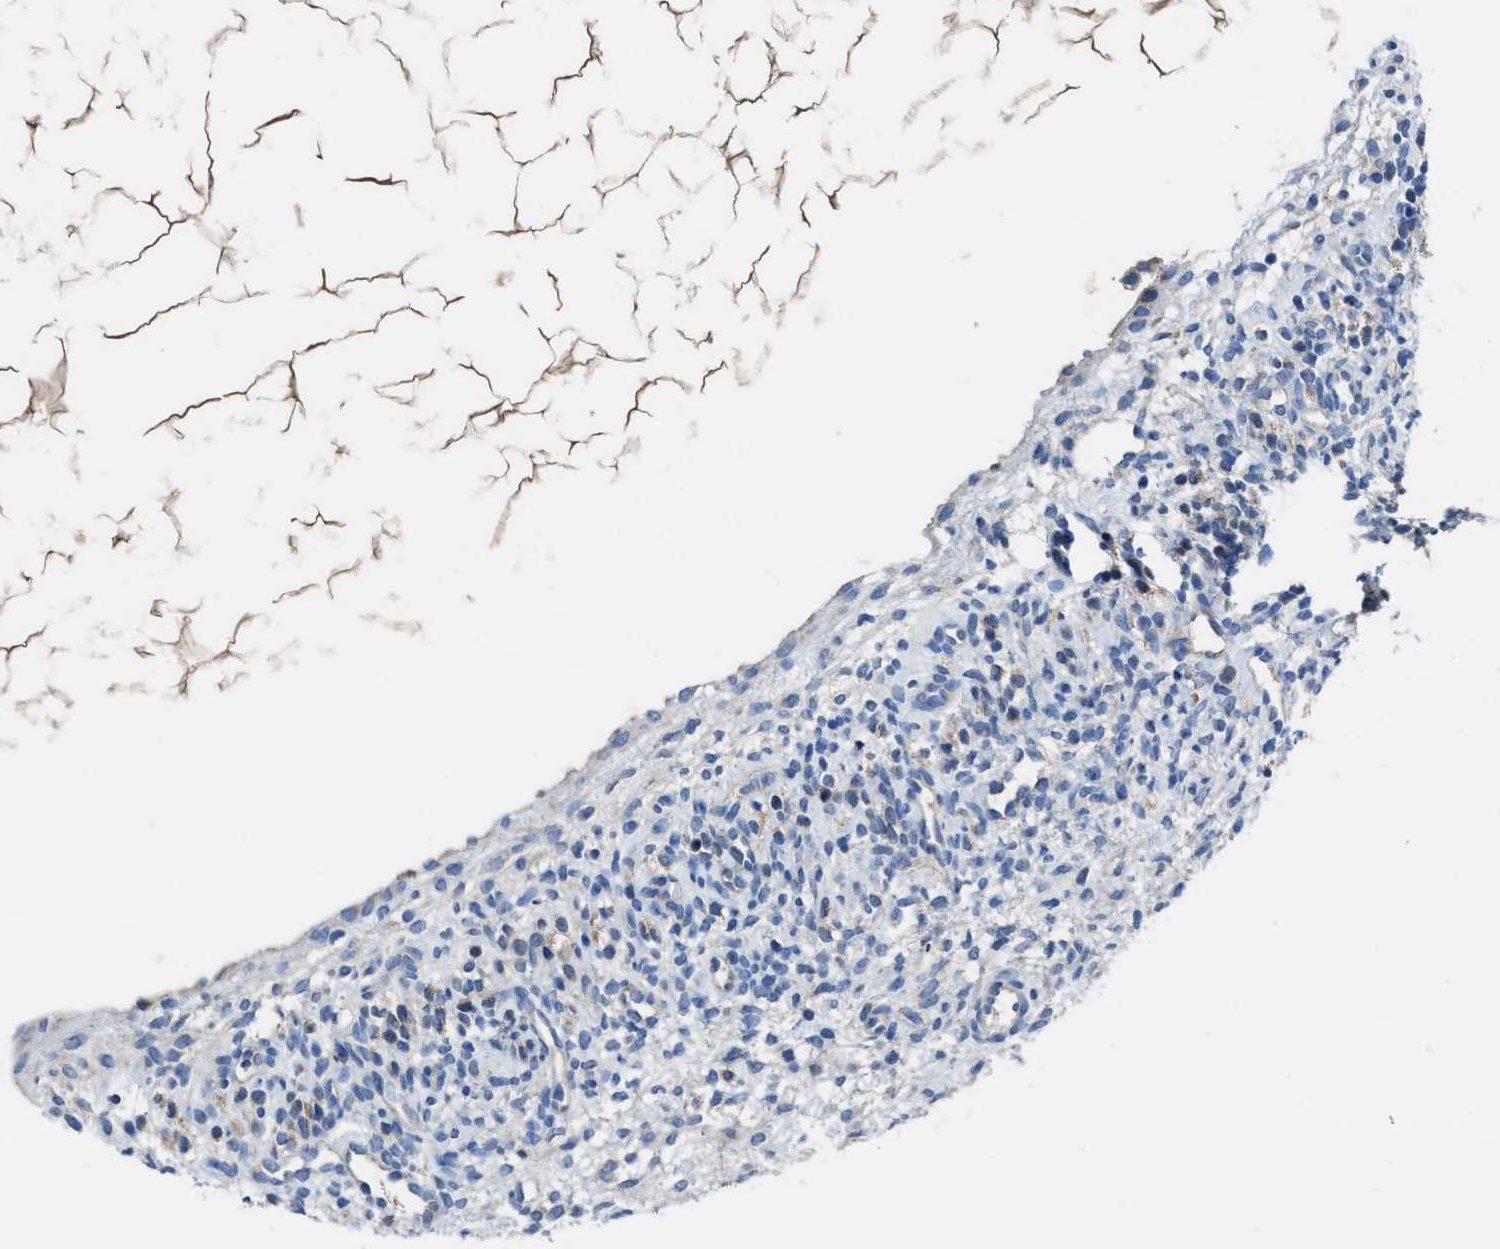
{"staining": {"intensity": "weak", "quantity": "<25%", "location": "cytoplasmic/membranous"}, "tissue": "ovary", "cell_type": "Ovarian stroma cells", "image_type": "normal", "snomed": [{"axis": "morphology", "description": "Normal tissue, NOS"}, {"axis": "morphology", "description": "Cyst, NOS"}, {"axis": "topography", "description": "Ovary"}], "caption": "This is a histopathology image of immunohistochemistry staining of normal ovary, which shows no staining in ovarian stroma cells. The staining was performed using DAB (3,3'-diaminobenzidine) to visualize the protein expression in brown, while the nuclei were stained in blue with hematoxylin (Magnification: 20x).", "gene": "MAP3K20", "patient": {"sex": "female", "age": 18}}